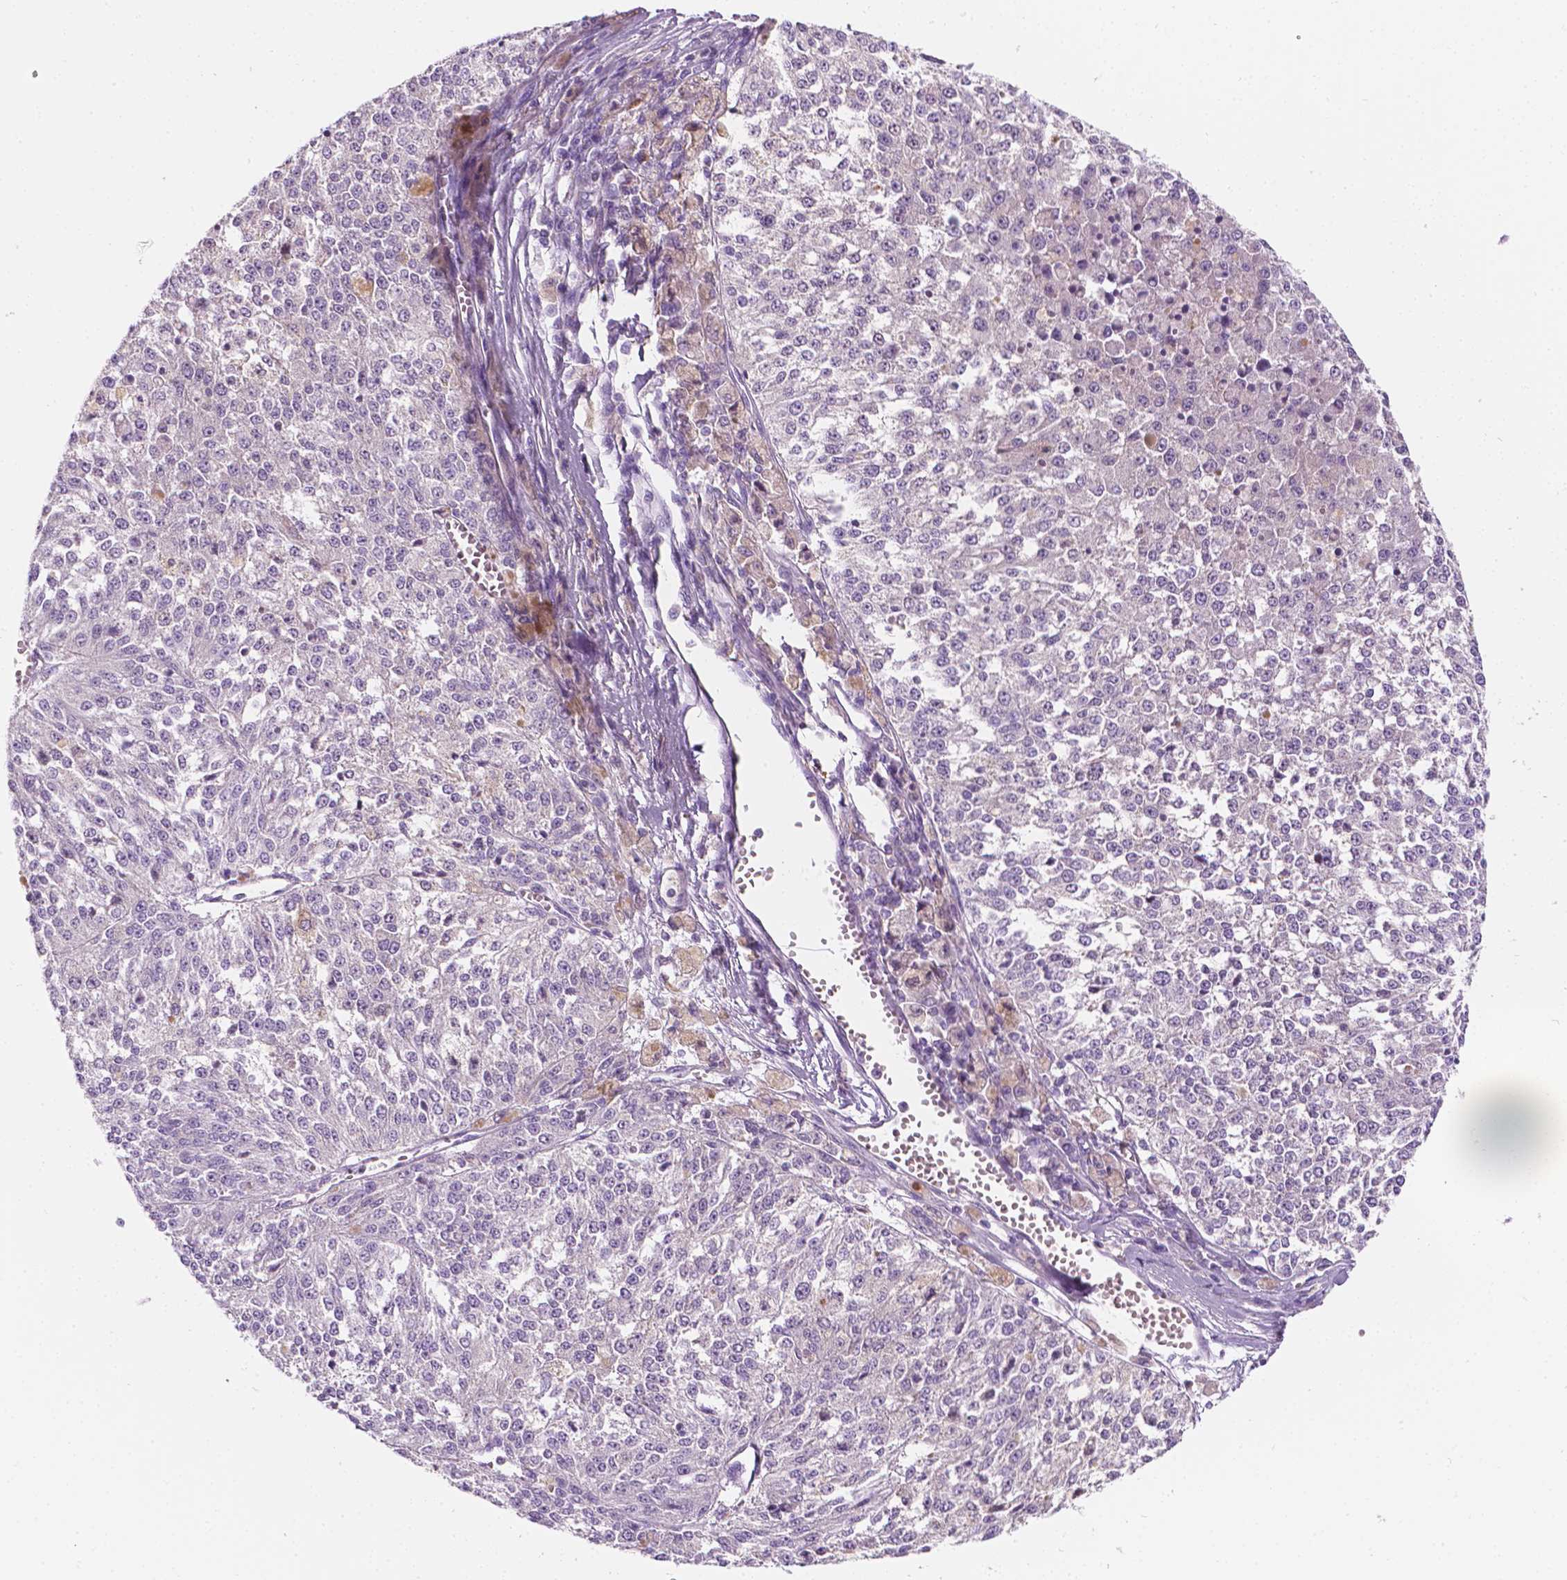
{"staining": {"intensity": "negative", "quantity": "none", "location": "none"}, "tissue": "melanoma", "cell_type": "Tumor cells", "image_type": "cancer", "snomed": [{"axis": "morphology", "description": "Malignant melanoma, Metastatic site"}, {"axis": "topography", "description": "Lymph node"}], "caption": "DAB (3,3'-diaminobenzidine) immunohistochemical staining of malignant melanoma (metastatic site) displays no significant staining in tumor cells.", "gene": "NOS1AP", "patient": {"sex": "female", "age": 64}}